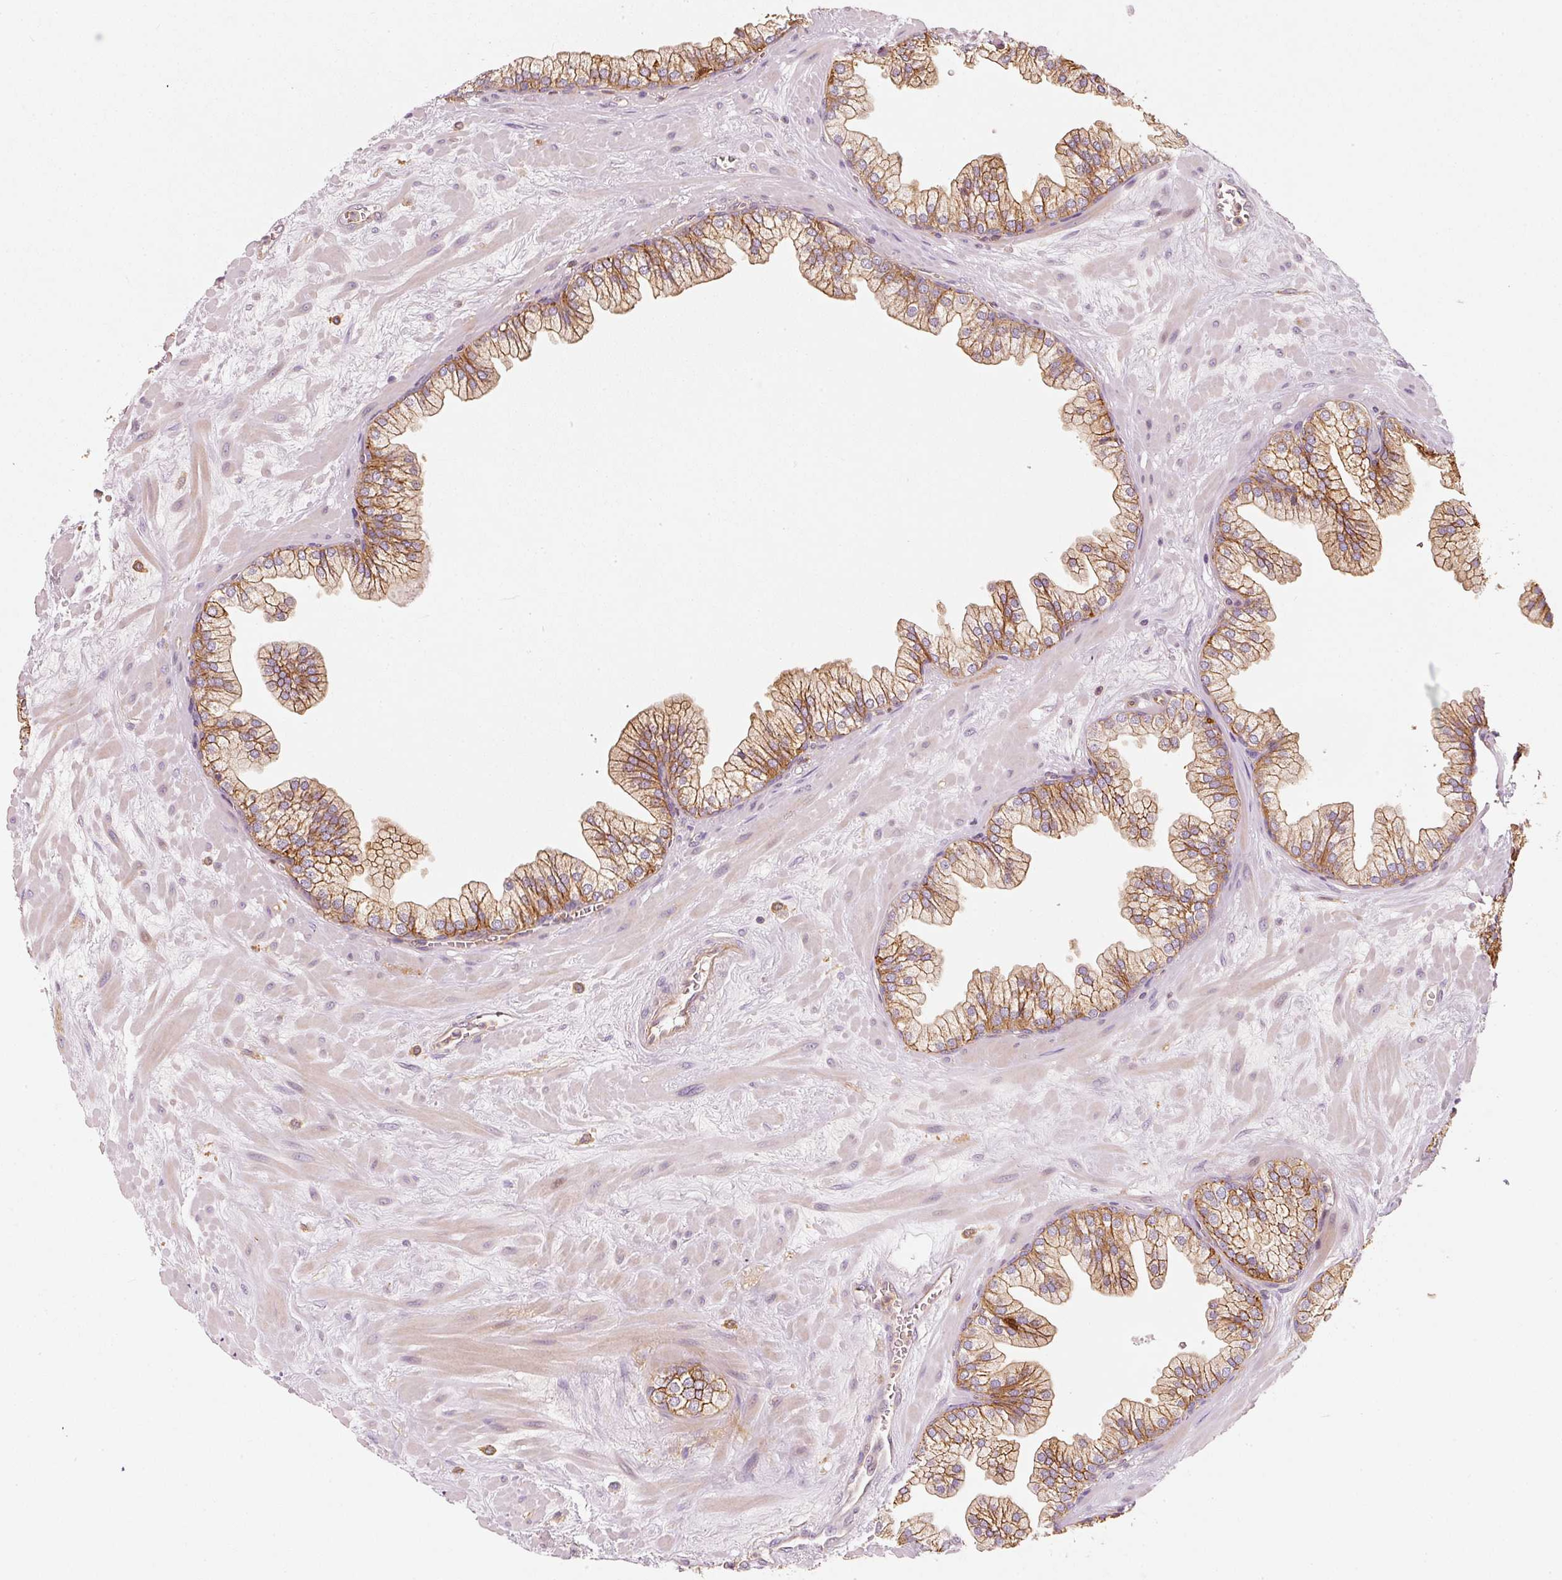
{"staining": {"intensity": "strong", "quantity": ">75%", "location": "cytoplasmic/membranous"}, "tissue": "prostate", "cell_type": "Glandular cells", "image_type": "normal", "snomed": [{"axis": "morphology", "description": "Normal tissue, NOS"}, {"axis": "topography", "description": "Prostate"}, {"axis": "topography", "description": "Peripheral nerve tissue"}], "caption": "Protein expression analysis of unremarkable prostate shows strong cytoplasmic/membranous positivity in about >75% of glandular cells. Using DAB (3,3'-diaminobenzidine) (brown) and hematoxylin (blue) stains, captured at high magnification using brightfield microscopy.", "gene": "IQGAP2", "patient": {"sex": "male", "age": 61}}